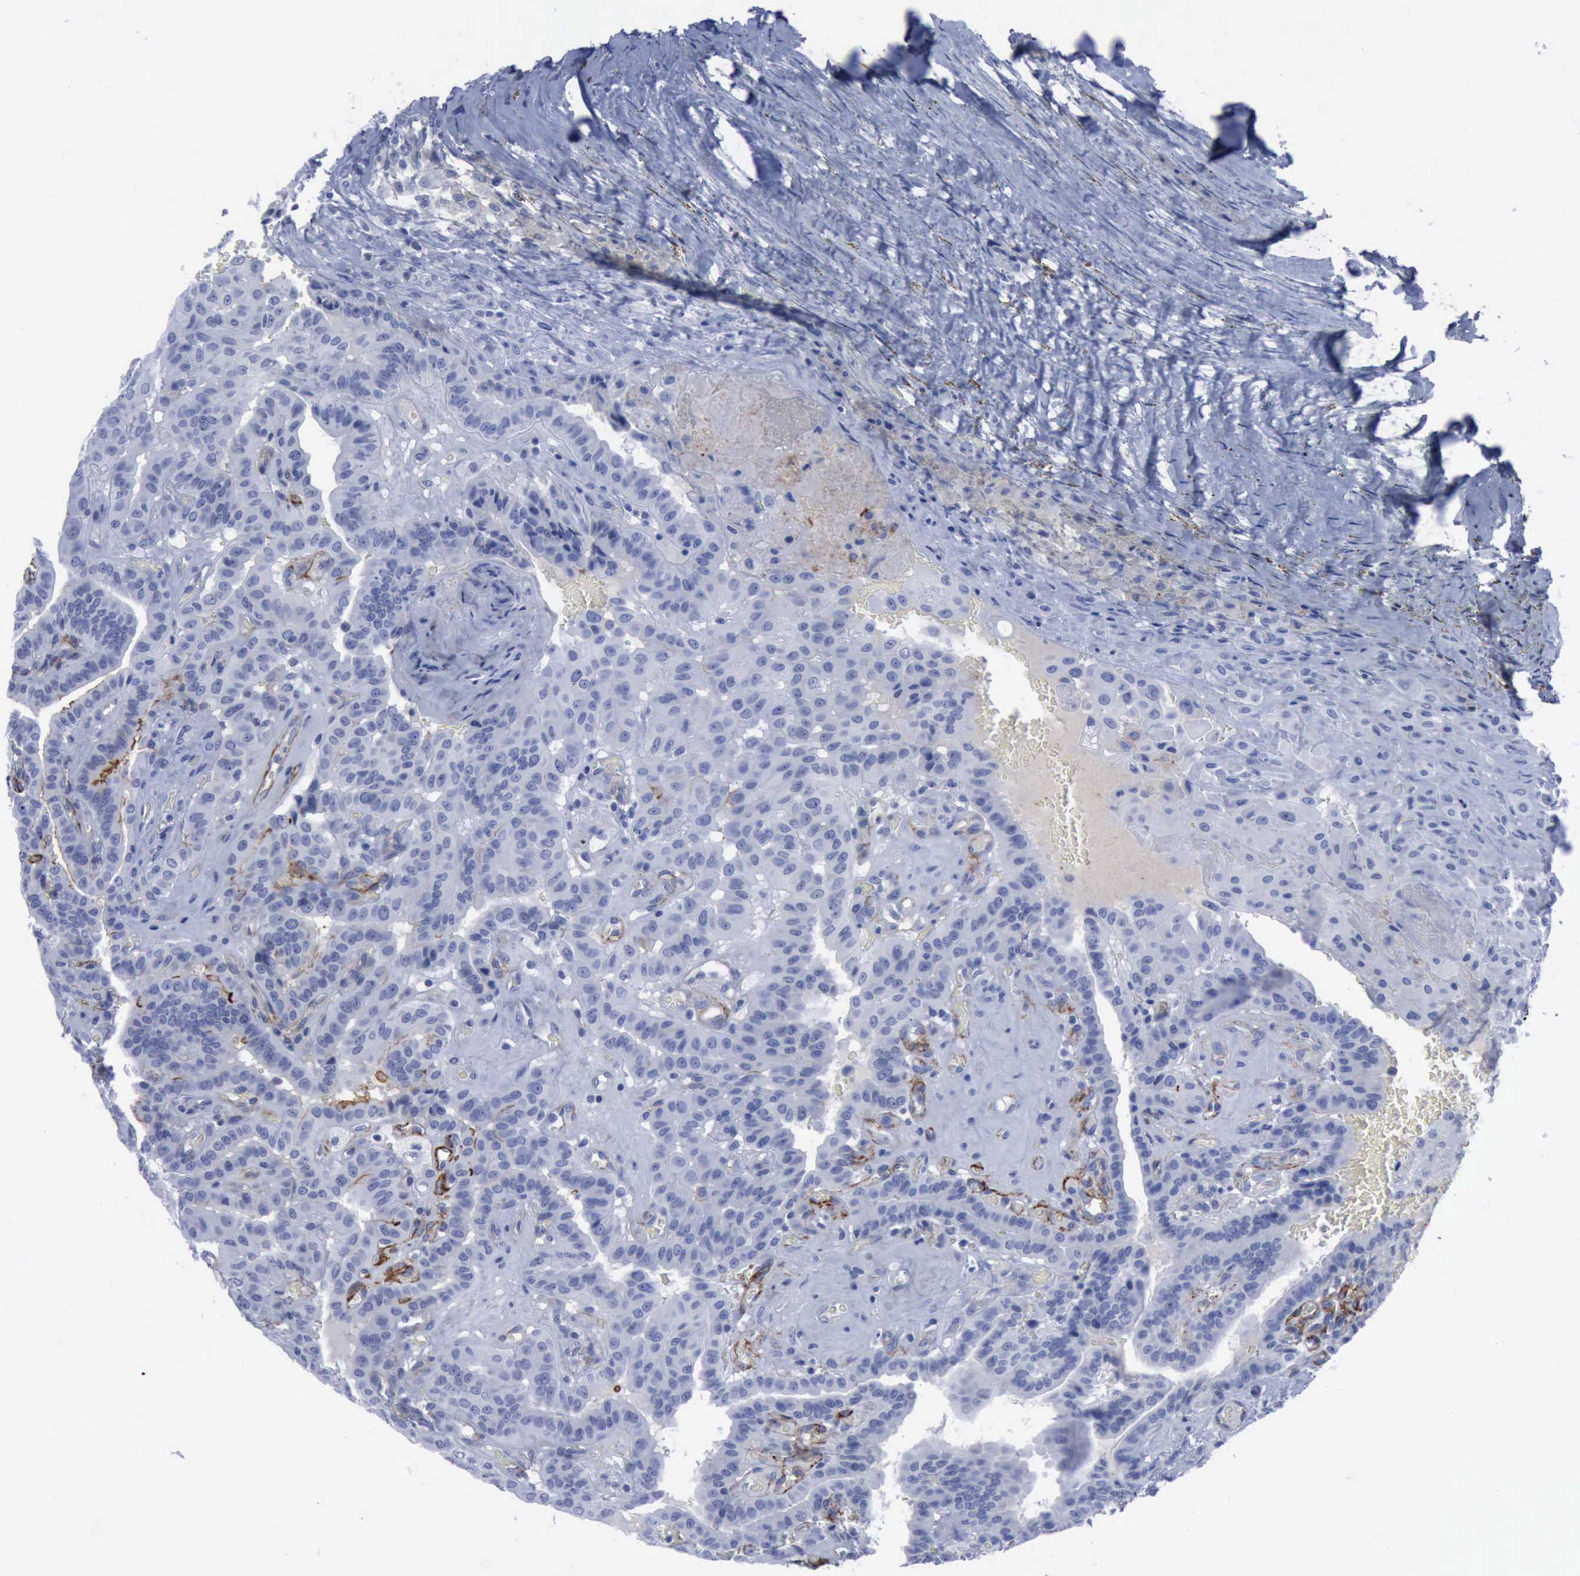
{"staining": {"intensity": "negative", "quantity": "none", "location": "none"}, "tissue": "thyroid cancer", "cell_type": "Tumor cells", "image_type": "cancer", "snomed": [{"axis": "morphology", "description": "Papillary adenocarcinoma, NOS"}, {"axis": "topography", "description": "Thyroid gland"}], "caption": "Human thyroid cancer (papillary adenocarcinoma) stained for a protein using immunohistochemistry displays no positivity in tumor cells.", "gene": "NGFR", "patient": {"sex": "male", "age": 87}}